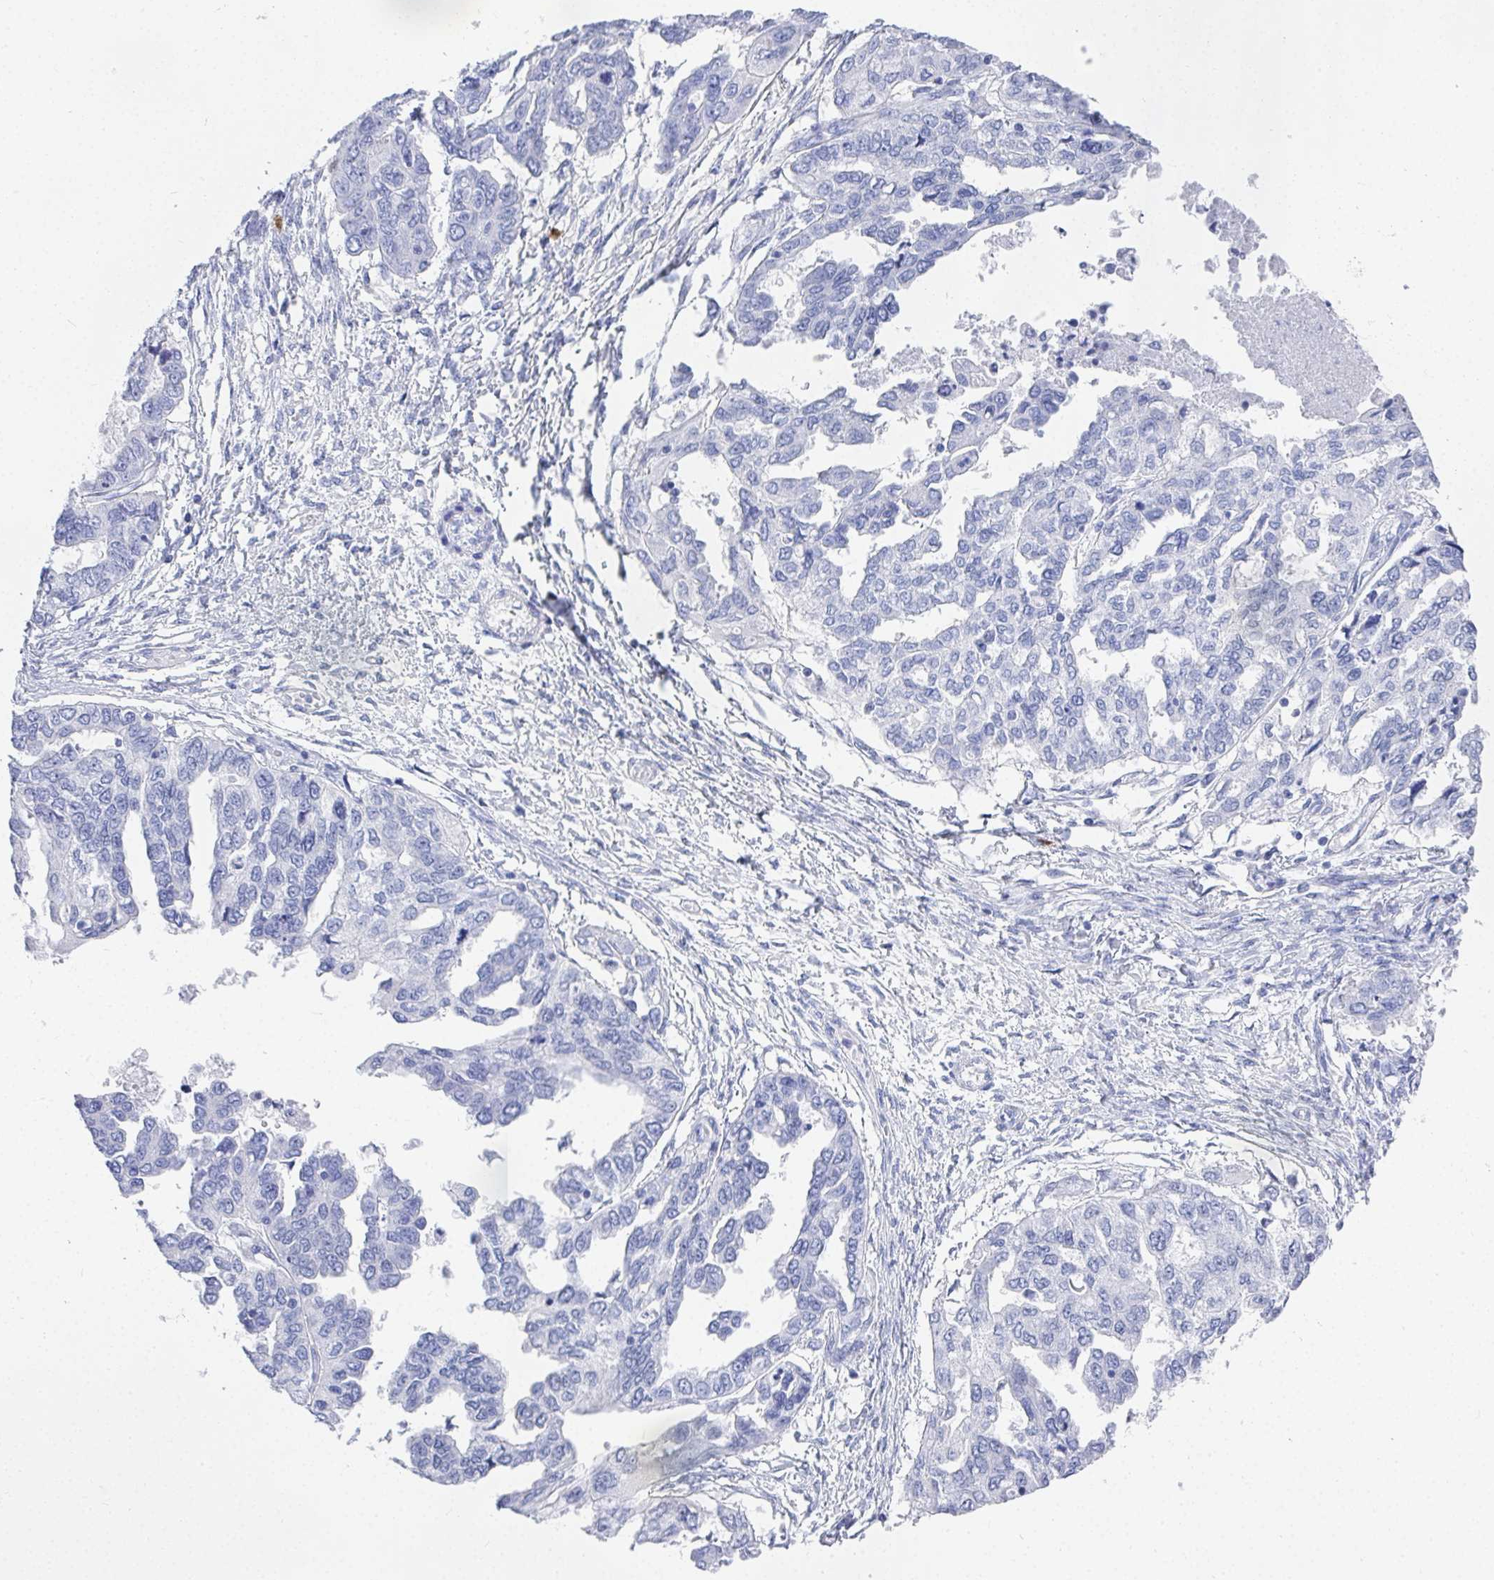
{"staining": {"intensity": "negative", "quantity": "none", "location": "none"}, "tissue": "ovarian cancer", "cell_type": "Tumor cells", "image_type": "cancer", "snomed": [{"axis": "morphology", "description": "Cystadenocarcinoma, serous, NOS"}, {"axis": "topography", "description": "Ovary"}], "caption": "Immunohistochemistry photomicrograph of neoplastic tissue: human ovarian serous cystadenocarcinoma stained with DAB (3,3'-diaminobenzidine) reveals no significant protein expression in tumor cells.", "gene": "GRIA1", "patient": {"sex": "female", "age": 53}}